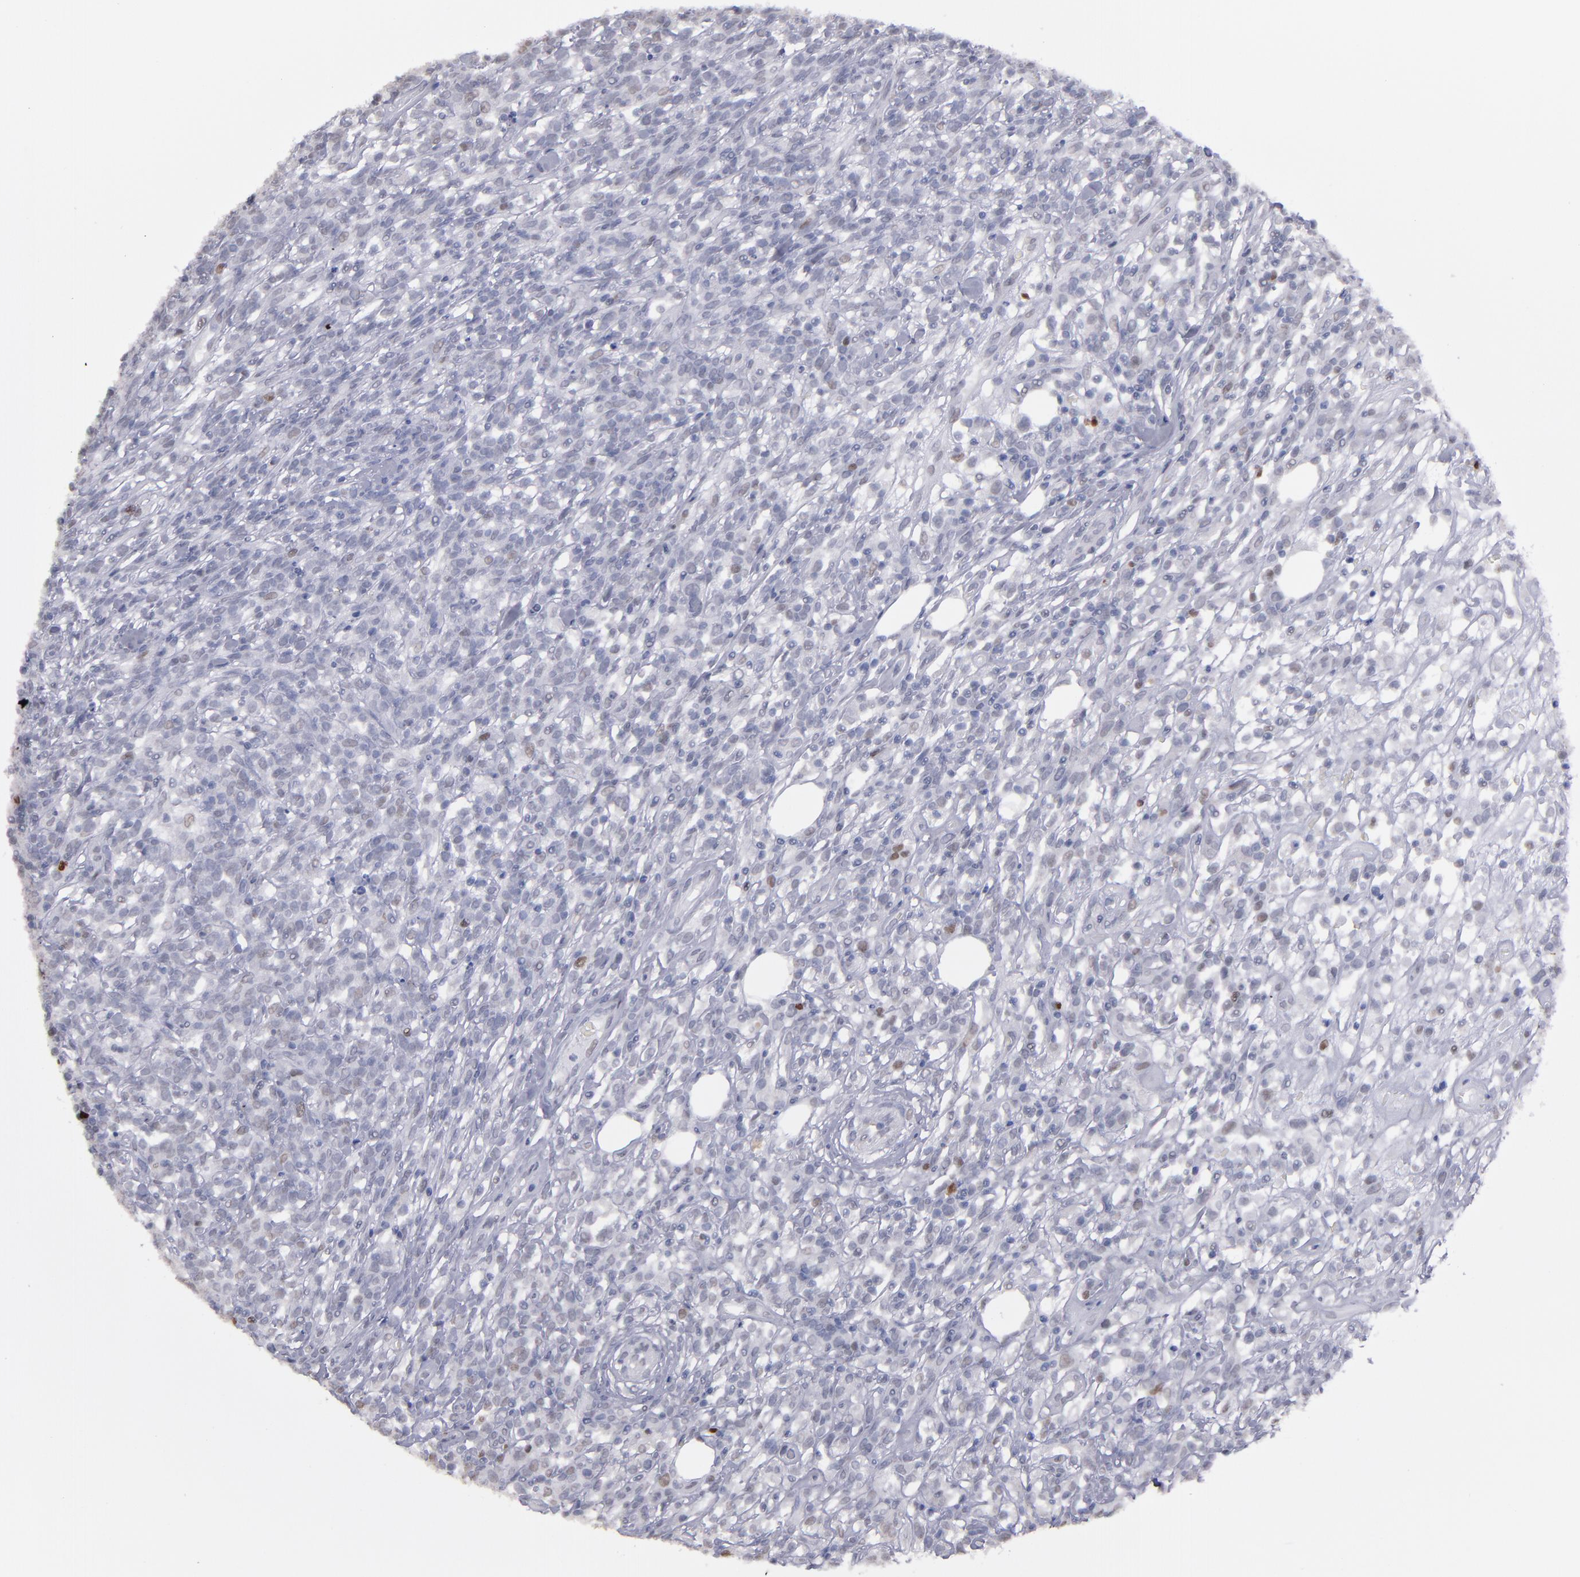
{"staining": {"intensity": "negative", "quantity": "none", "location": "none"}, "tissue": "lymphoma", "cell_type": "Tumor cells", "image_type": "cancer", "snomed": [{"axis": "morphology", "description": "Malignant lymphoma, non-Hodgkin's type, High grade"}, {"axis": "topography", "description": "Lymph node"}], "caption": "This is a histopathology image of immunohistochemistry (IHC) staining of lymphoma, which shows no staining in tumor cells.", "gene": "IRF4", "patient": {"sex": "female", "age": 73}}